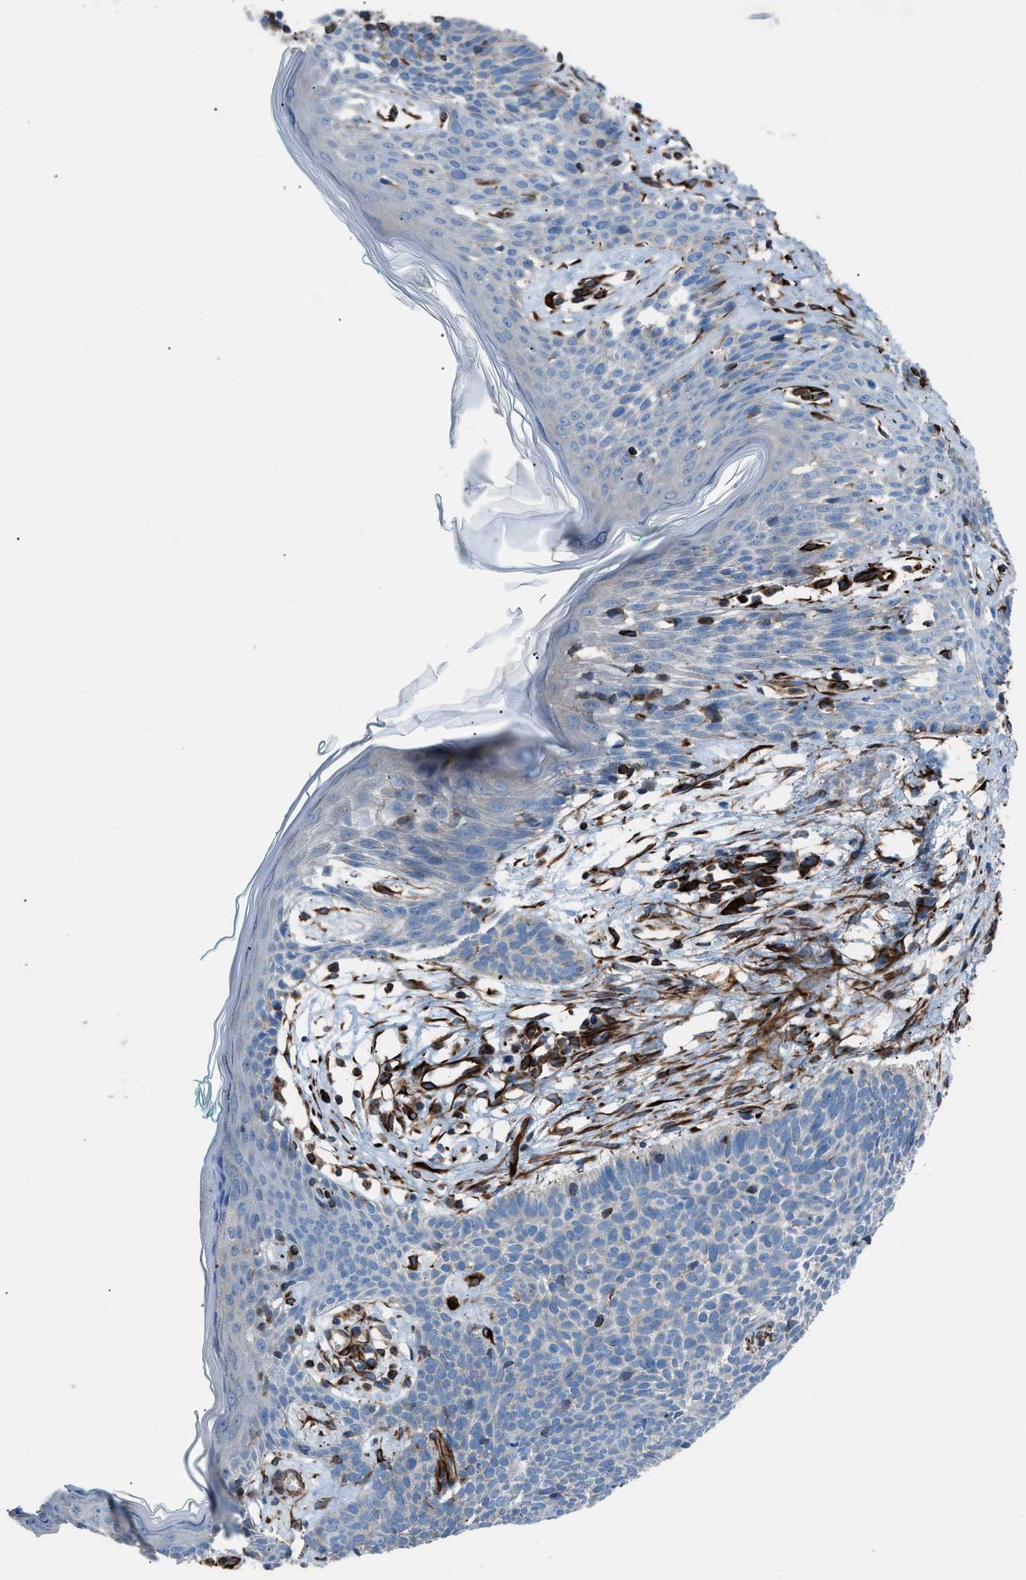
{"staining": {"intensity": "negative", "quantity": "none", "location": "none"}, "tissue": "skin cancer", "cell_type": "Tumor cells", "image_type": "cancer", "snomed": [{"axis": "morphology", "description": "Basal cell carcinoma"}, {"axis": "topography", "description": "Skin"}], "caption": "DAB (3,3'-diaminobenzidine) immunohistochemical staining of skin basal cell carcinoma reveals no significant positivity in tumor cells.", "gene": "CABP7", "patient": {"sex": "male", "age": 60}}